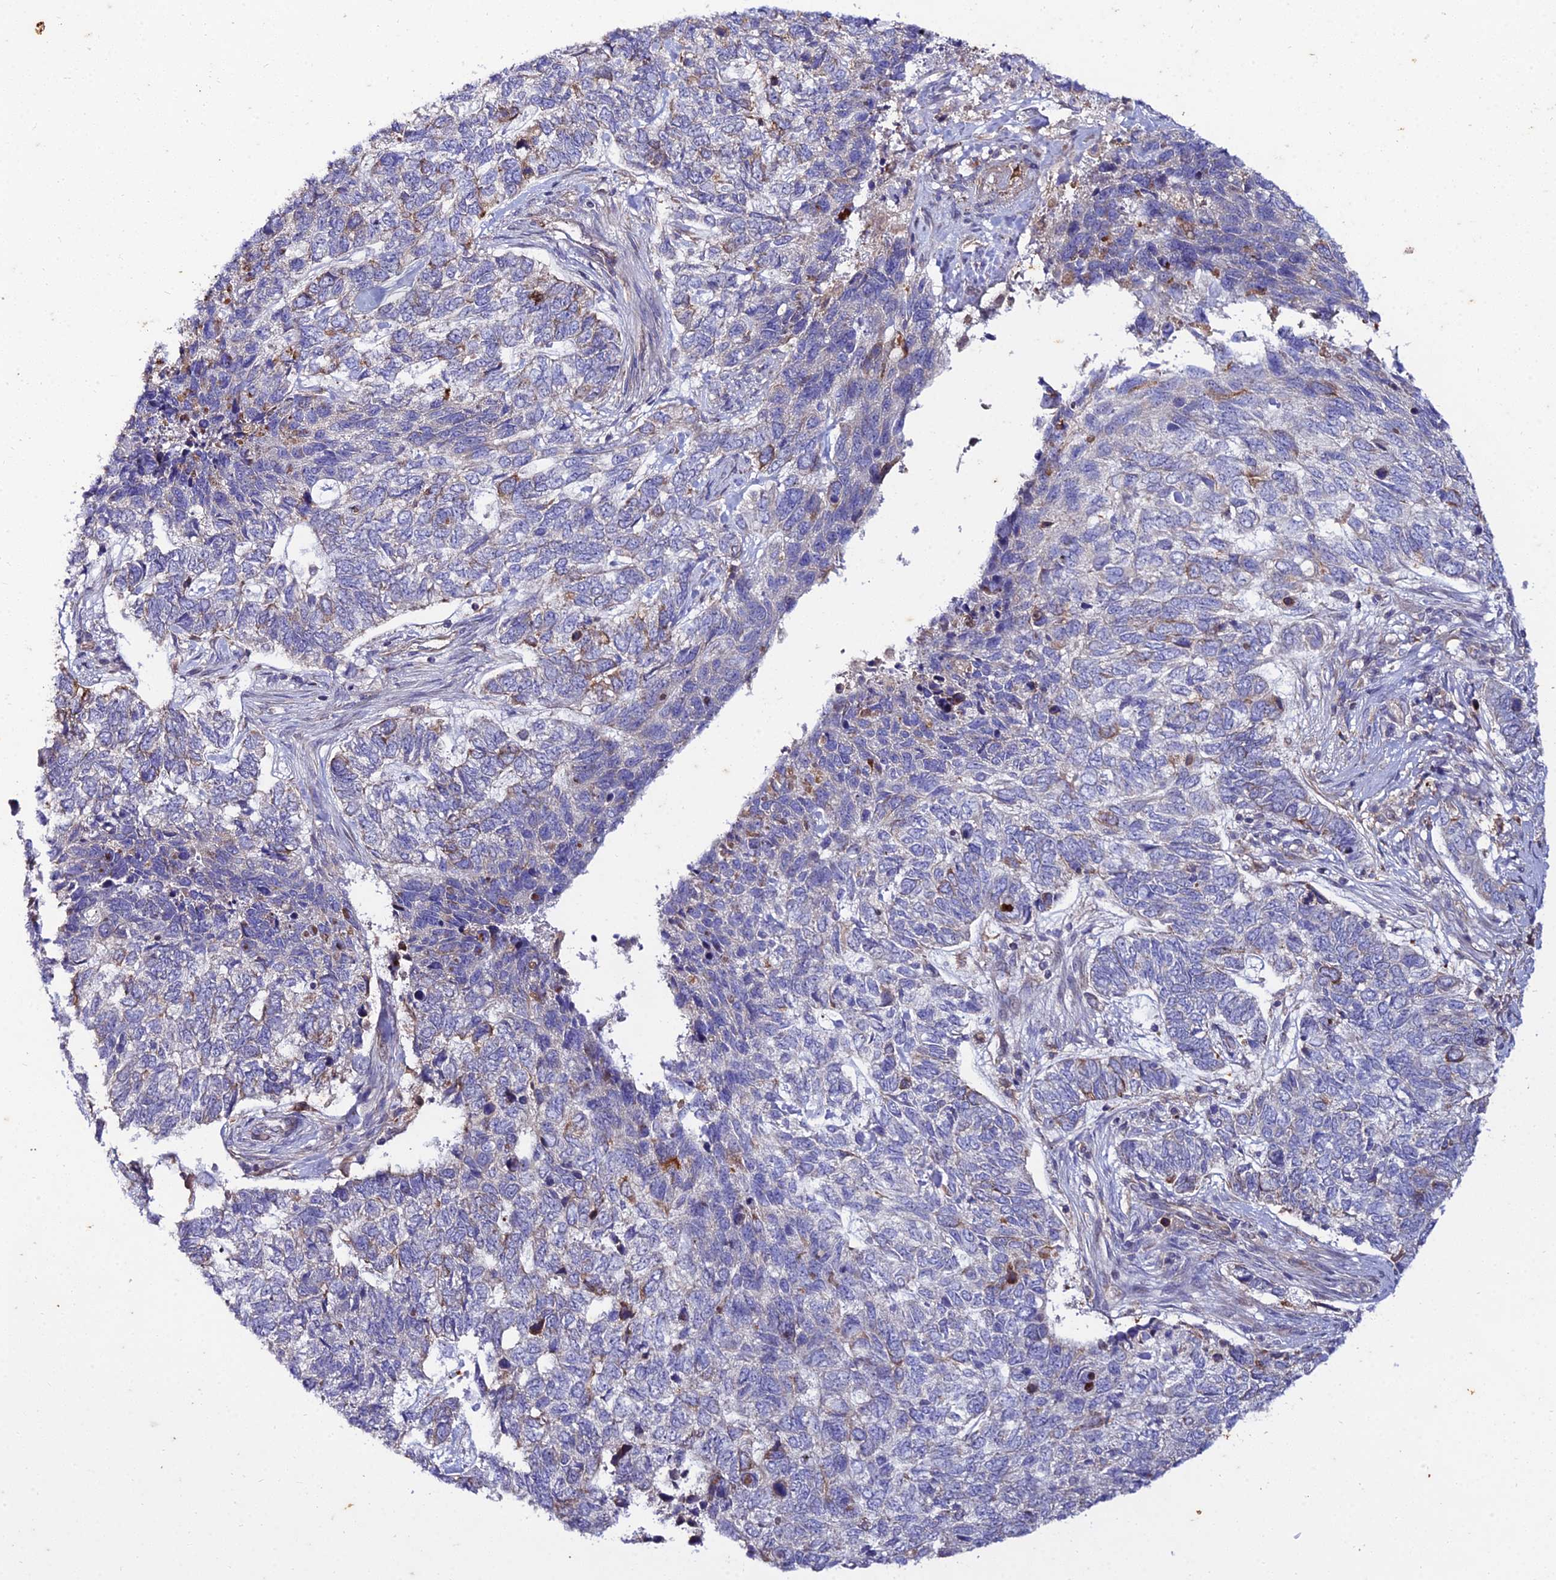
{"staining": {"intensity": "moderate", "quantity": "<25%", "location": "cytoplasmic/membranous"}, "tissue": "skin cancer", "cell_type": "Tumor cells", "image_type": "cancer", "snomed": [{"axis": "morphology", "description": "Basal cell carcinoma"}, {"axis": "topography", "description": "Skin"}], "caption": "DAB (3,3'-diaminobenzidine) immunohistochemical staining of human skin cancer (basal cell carcinoma) shows moderate cytoplasmic/membranous protein positivity in approximately <25% of tumor cells. (DAB IHC with brightfield microscopy, high magnification).", "gene": "ARL6IP1", "patient": {"sex": "female", "age": 65}}